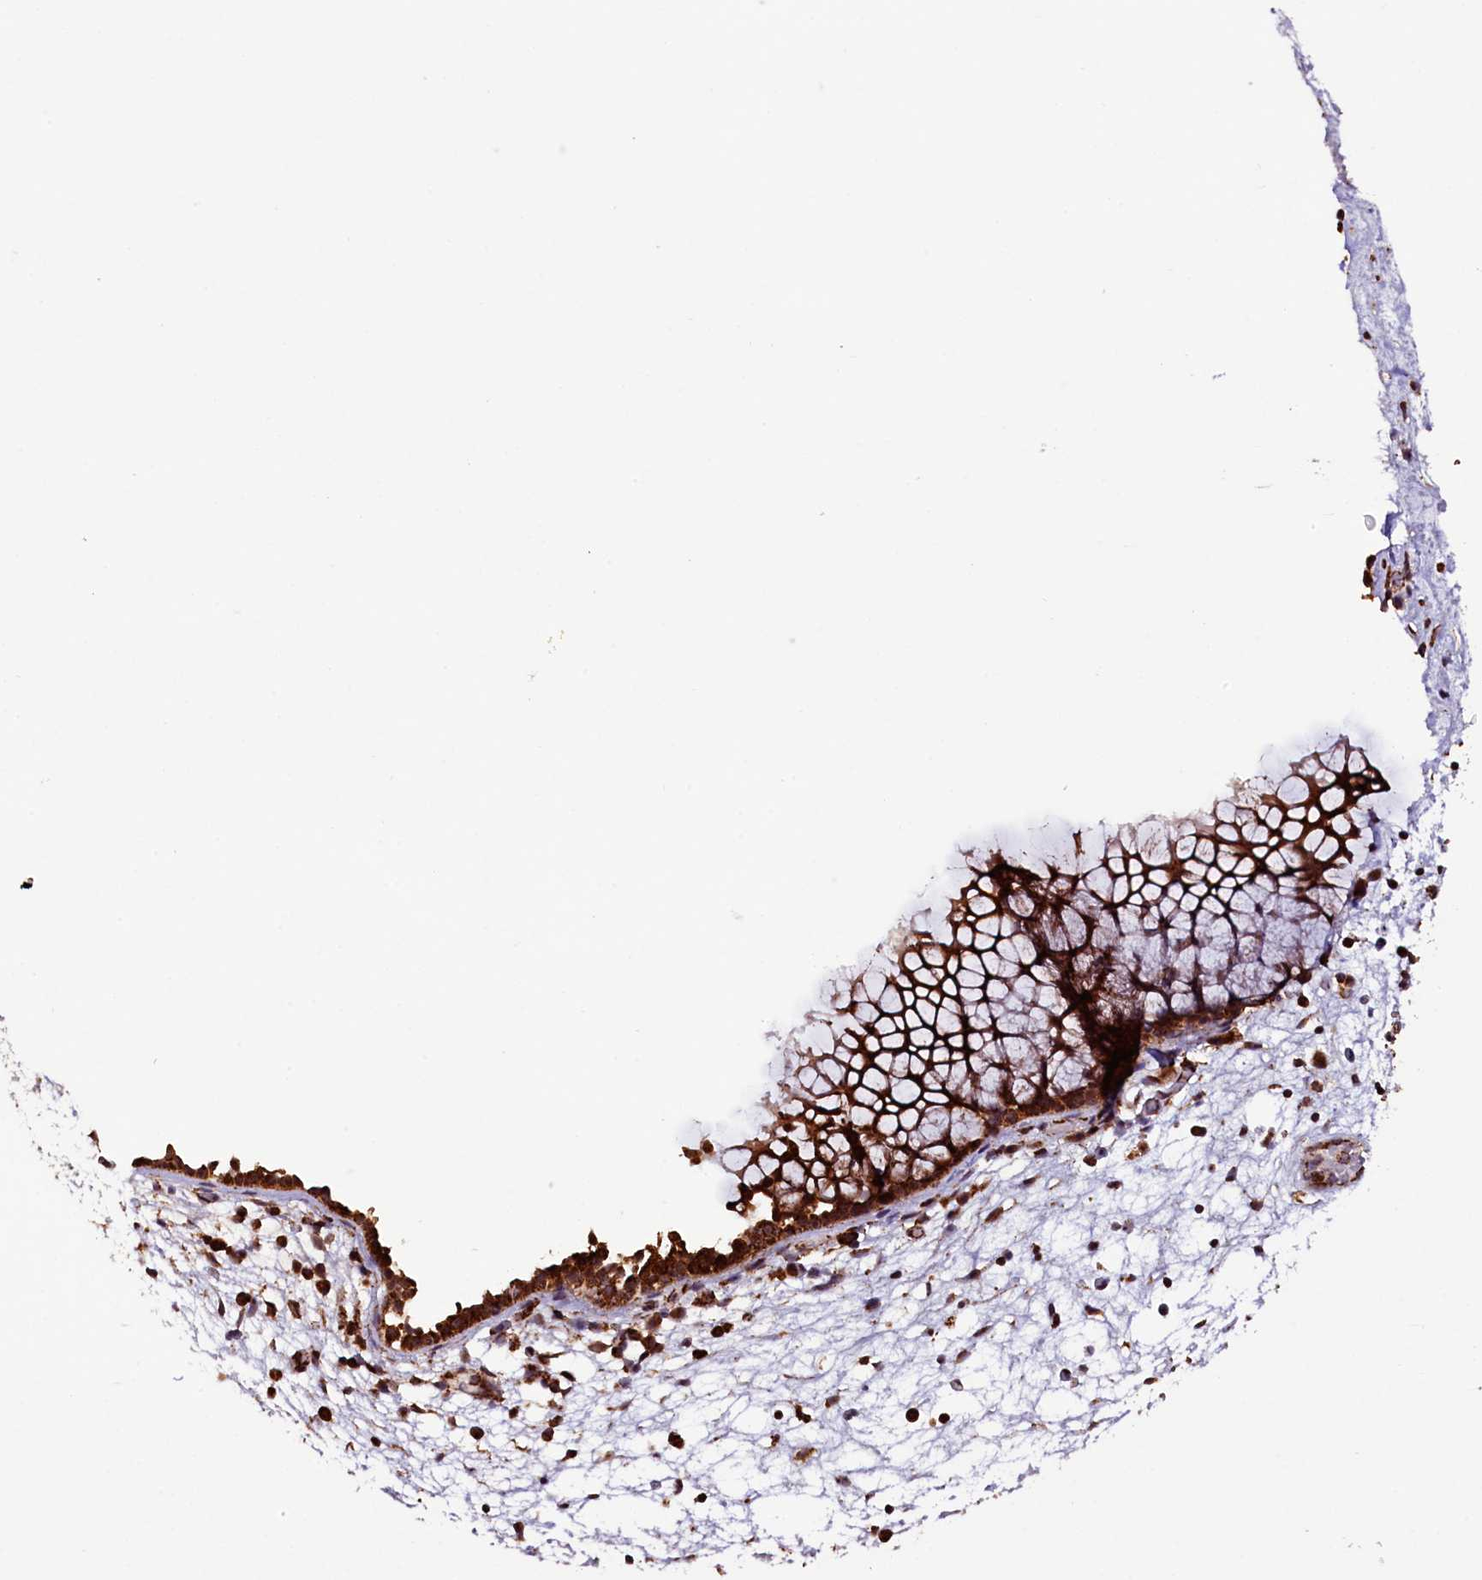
{"staining": {"intensity": "strong", "quantity": ">75%", "location": "cytoplasmic/membranous"}, "tissue": "nasopharynx", "cell_type": "Respiratory epithelial cells", "image_type": "normal", "snomed": [{"axis": "morphology", "description": "Normal tissue, NOS"}, {"axis": "morphology", "description": "Inflammation, NOS"}, {"axis": "morphology", "description": "Malignant melanoma, Metastatic site"}, {"axis": "topography", "description": "Nasopharynx"}], "caption": "Immunohistochemistry (IHC) histopathology image of benign human nasopharynx stained for a protein (brown), which displays high levels of strong cytoplasmic/membranous staining in approximately >75% of respiratory epithelial cells.", "gene": "KLC2", "patient": {"sex": "male", "age": 70}}